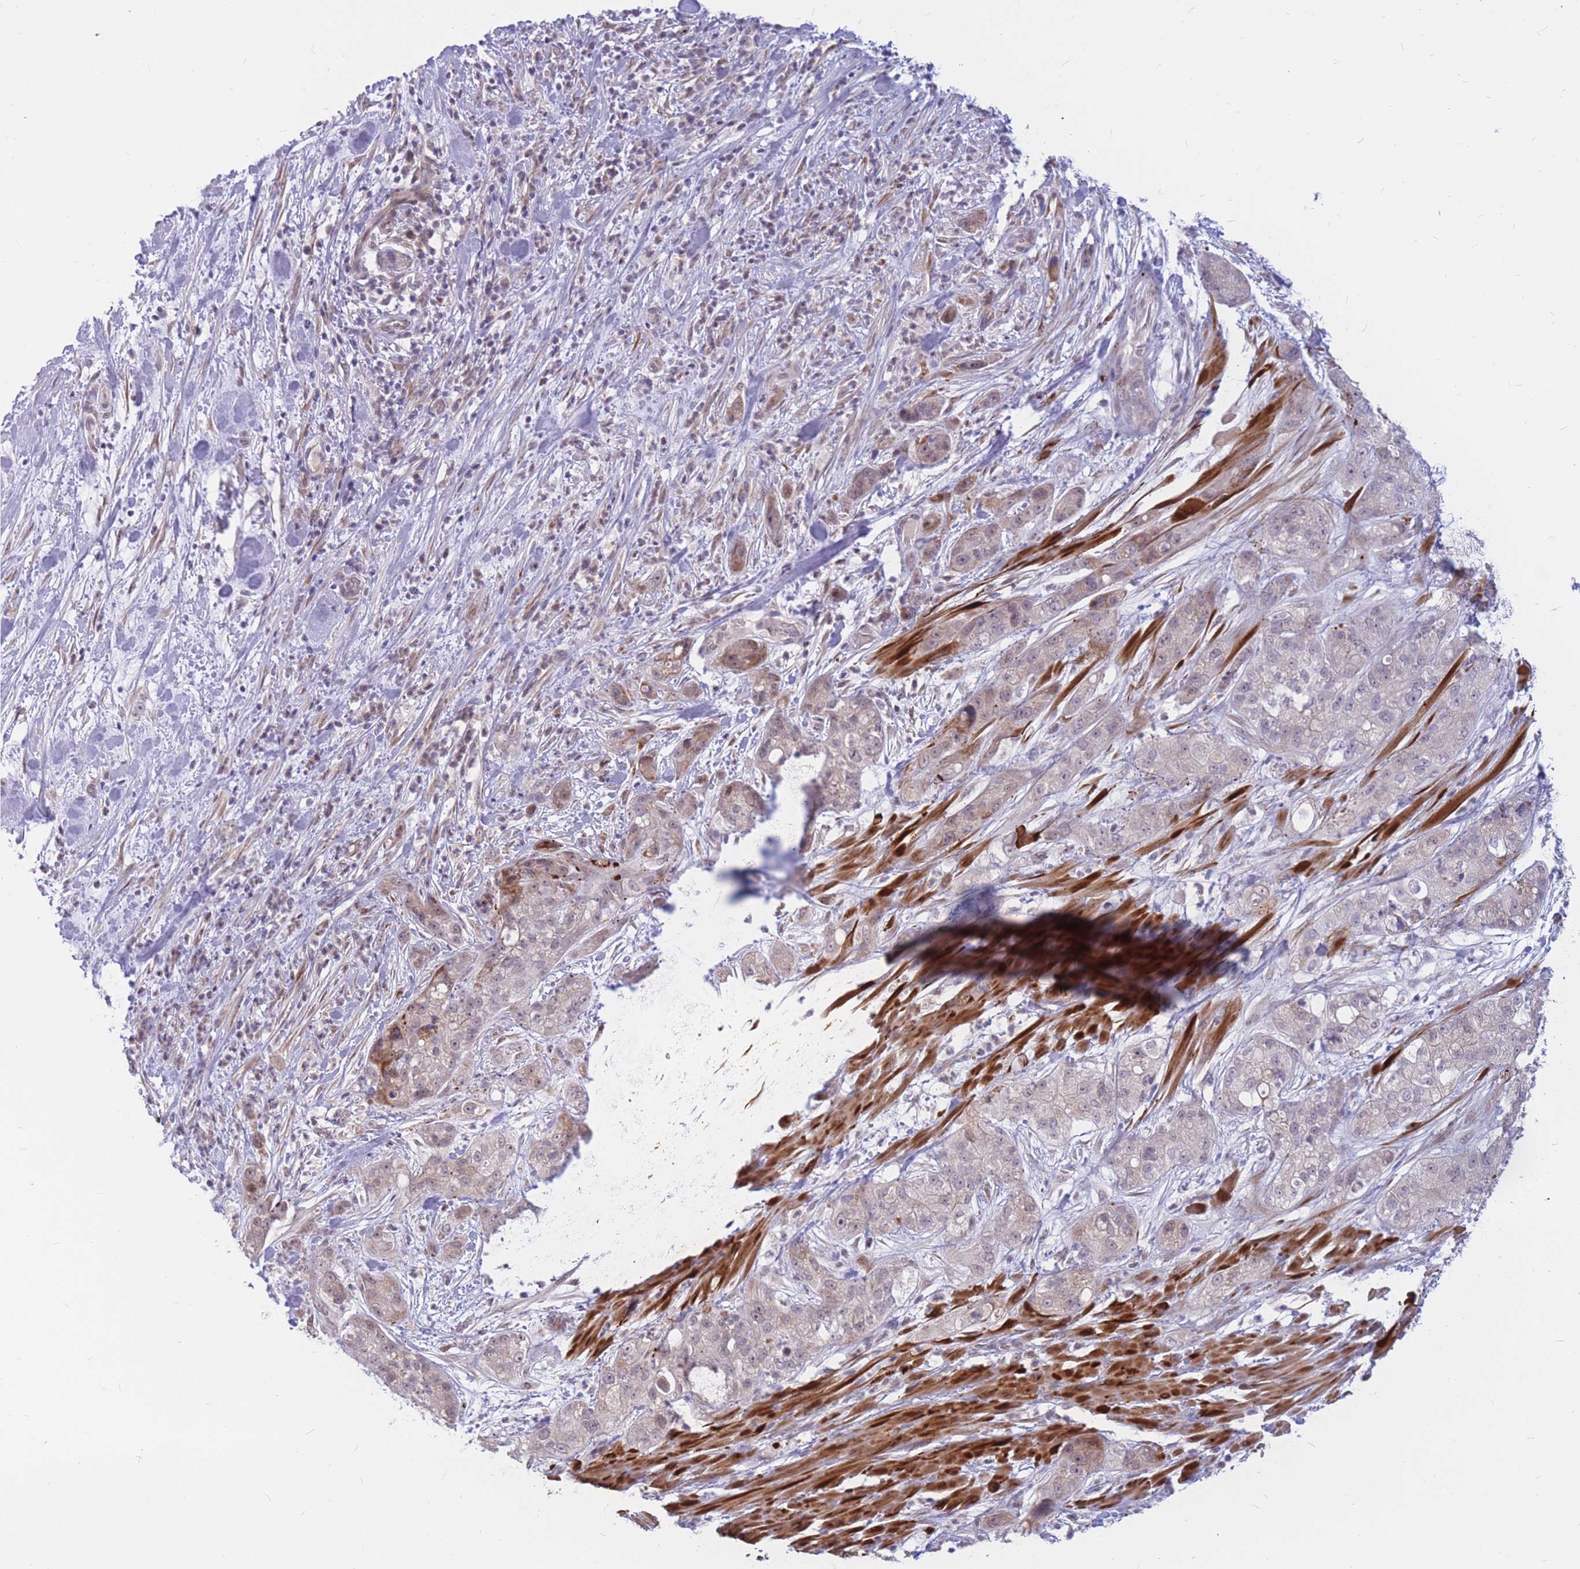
{"staining": {"intensity": "moderate", "quantity": "<25%", "location": "cytoplasmic/membranous"}, "tissue": "pancreatic cancer", "cell_type": "Tumor cells", "image_type": "cancer", "snomed": [{"axis": "morphology", "description": "Adenocarcinoma, NOS"}, {"axis": "topography", "description": "Pancreas"}], "caption": "Adenocarcinoma (pancreatic) was stained to show a protein in brown. There is low levels of moderate cytoplasmic/membranous positivity in approximately <25% of tumor cells.", "gene": "ADD2", "patient": {"sex": "female", "age": 78}}